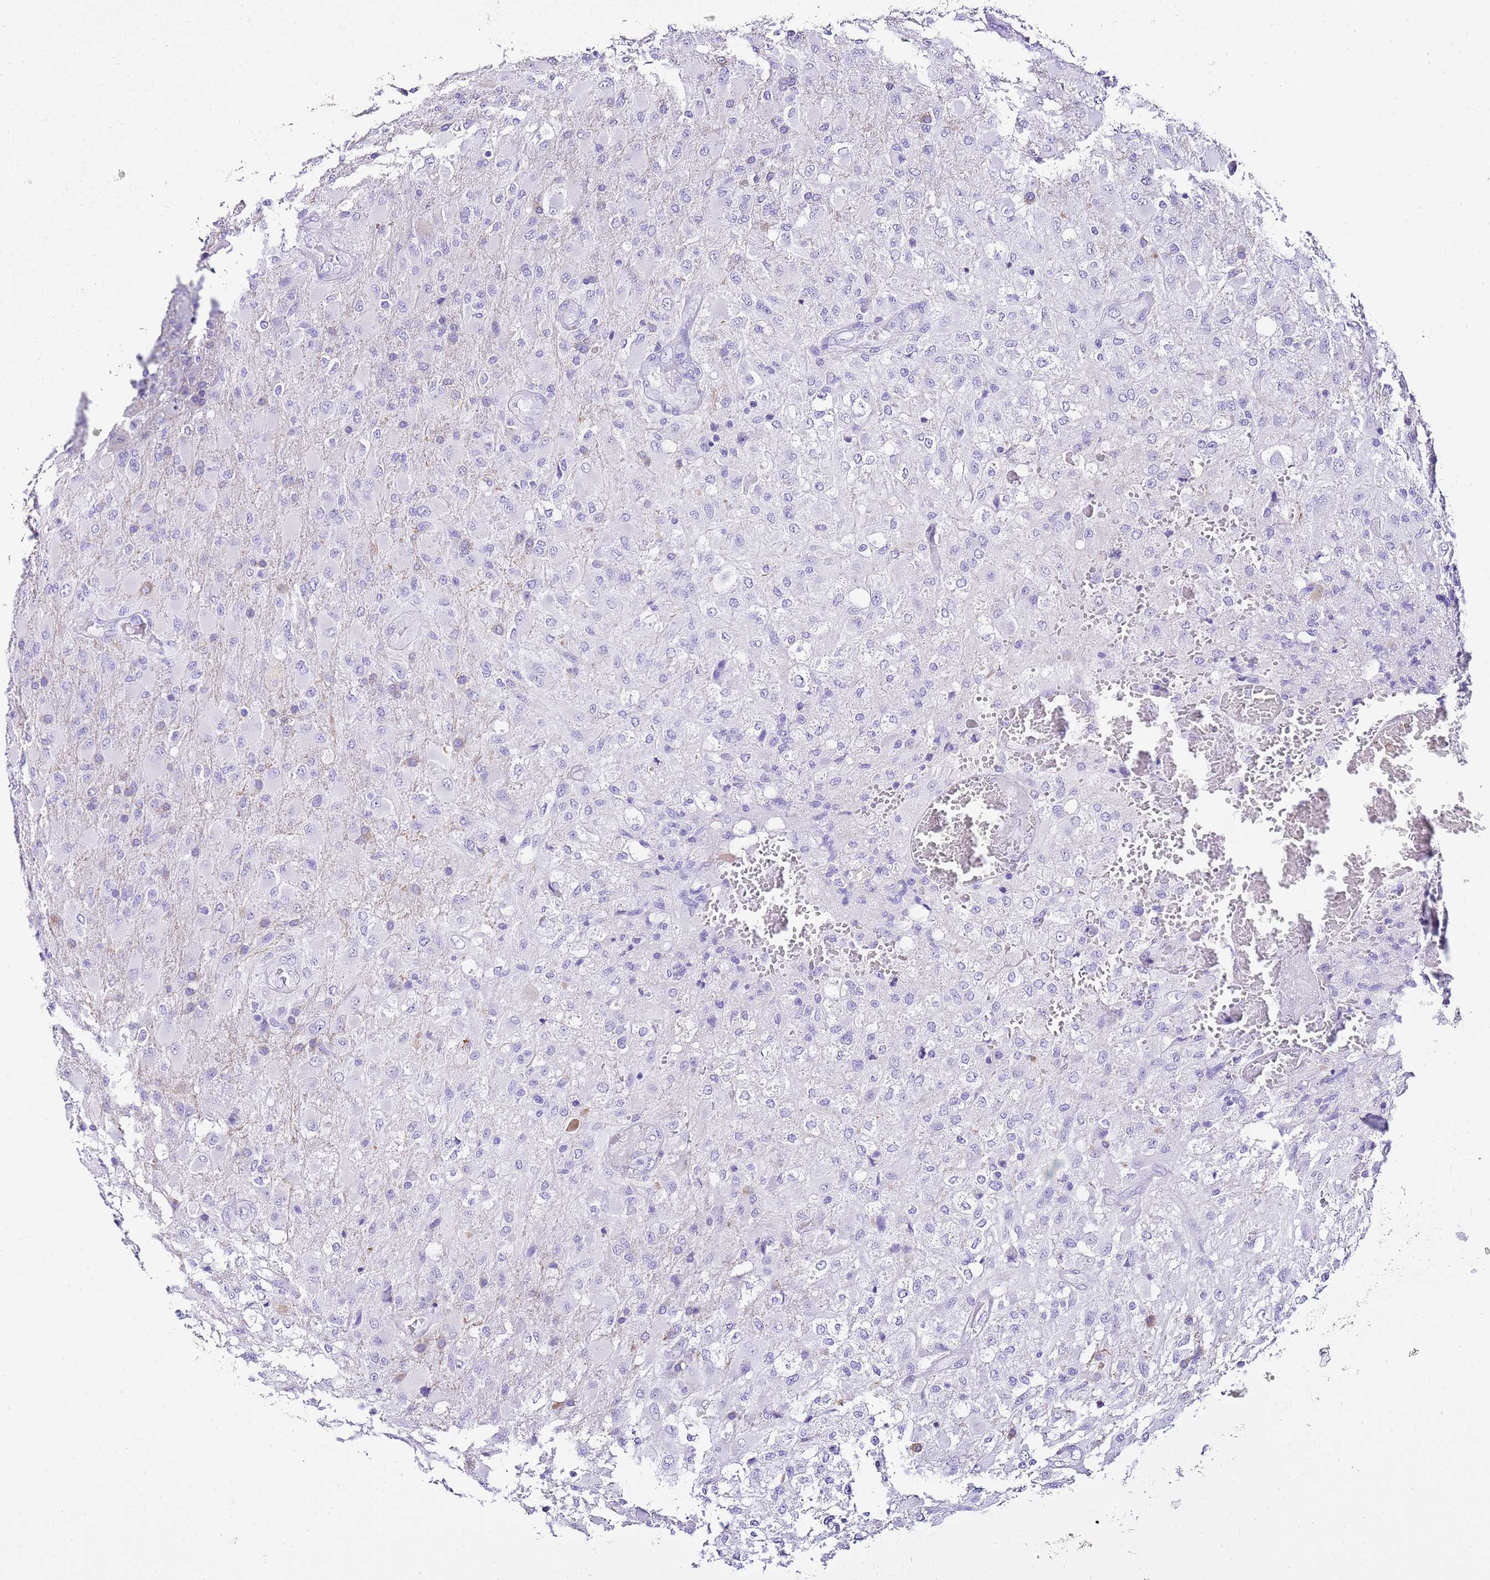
{"staining": {"intensity": "negative", "quantity": "none", "location": "none"}, "tissue": "glioma", "cell_type": "Tumor cells", "image_type": "cancer", "snomed": [{"axis": "morphology", "description": "Glioma, malignant, Low grade"}, {"axis": "topography", "description": "Brain"}], "caption": "Protein analysis of low-grade glioma (malignant) exhibits no significant expression in tumor cells.", "gene": "KCNC1", "patient": {"sex": "male", "age": 65}}